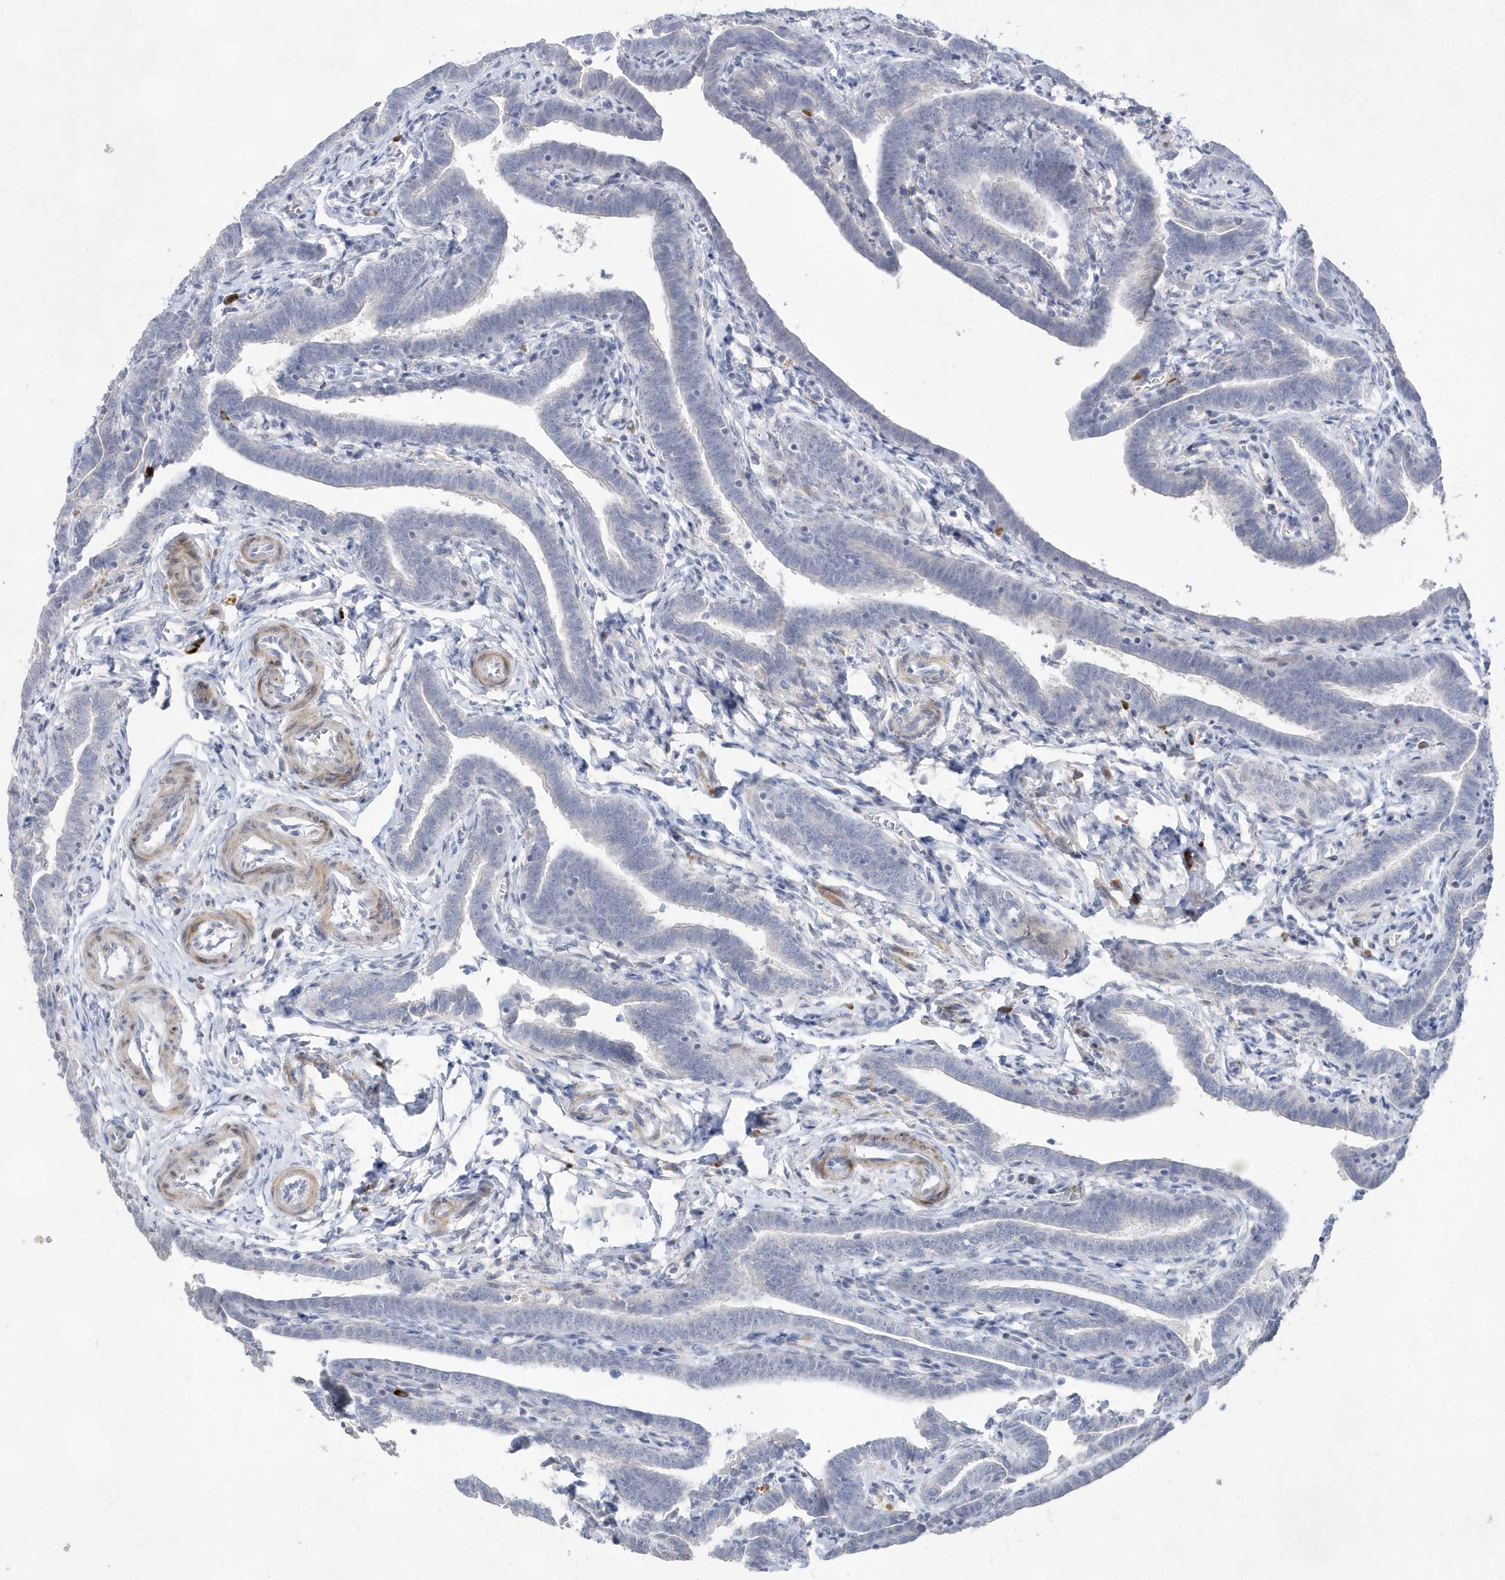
{"staining": {"intensity": "negative", "quantity": "none", "location": "none"}, "tissue": "fallopian tube", "cell_type": "Glandular cells", "image_type": "normal", "snomed": [{"axis": "morphology", "description": "Normal tissue, NOS"}, {"axis": "topography", "description": "Fallopian tube"}], "caption": "Glandular cells are negative for brown protein staining in normal fallopian tube. (DAB IHC visualized using brightfield microscopy, high magnification).", "gene": "TMEM132B", "patient": {"sex": "female", "age": 36}}